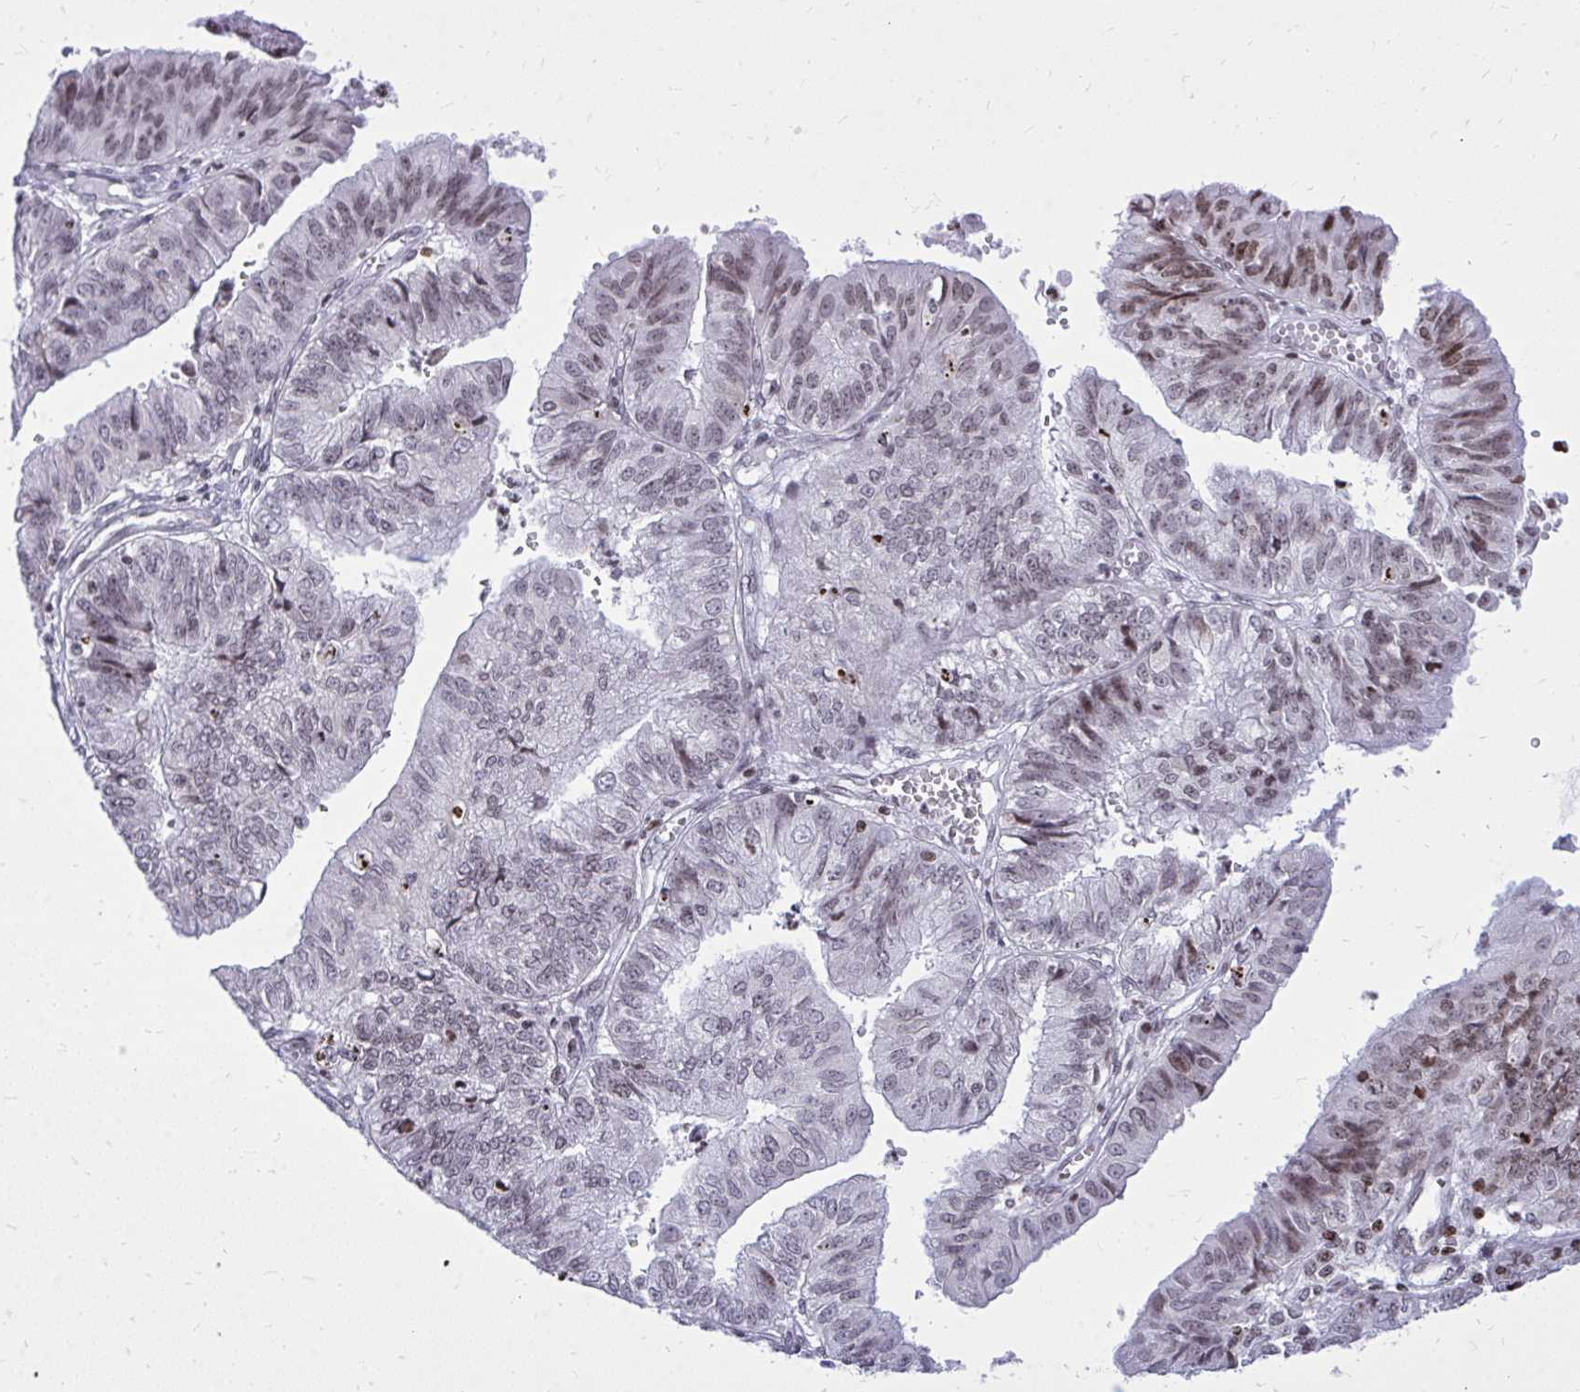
{"staining": {"intensity": "moderate", "quantity": "<25%", "location": "nuclear"}, "tissue": "endometrial cancer", "cell_type": "Tumor cells", "image_type": "cancer", "snomed": [{"axis": "morphology", "description": "Adenocarcinoma, NOS"}, {"axis": "topography", "description": "Endometrium"}], "caption": "Immunohistochemistry (IHC) photomicrograph of neoplastic tissue: adenocarcinoma (endometrial) stained using immunohistochemistry shows low levels of moderate protein expression localized specifically in the nuclear of tumor cells, appearing as a nuclear brown color.", "gene": "GABRA1", "patient": {"sex": "female", "age": 56}}